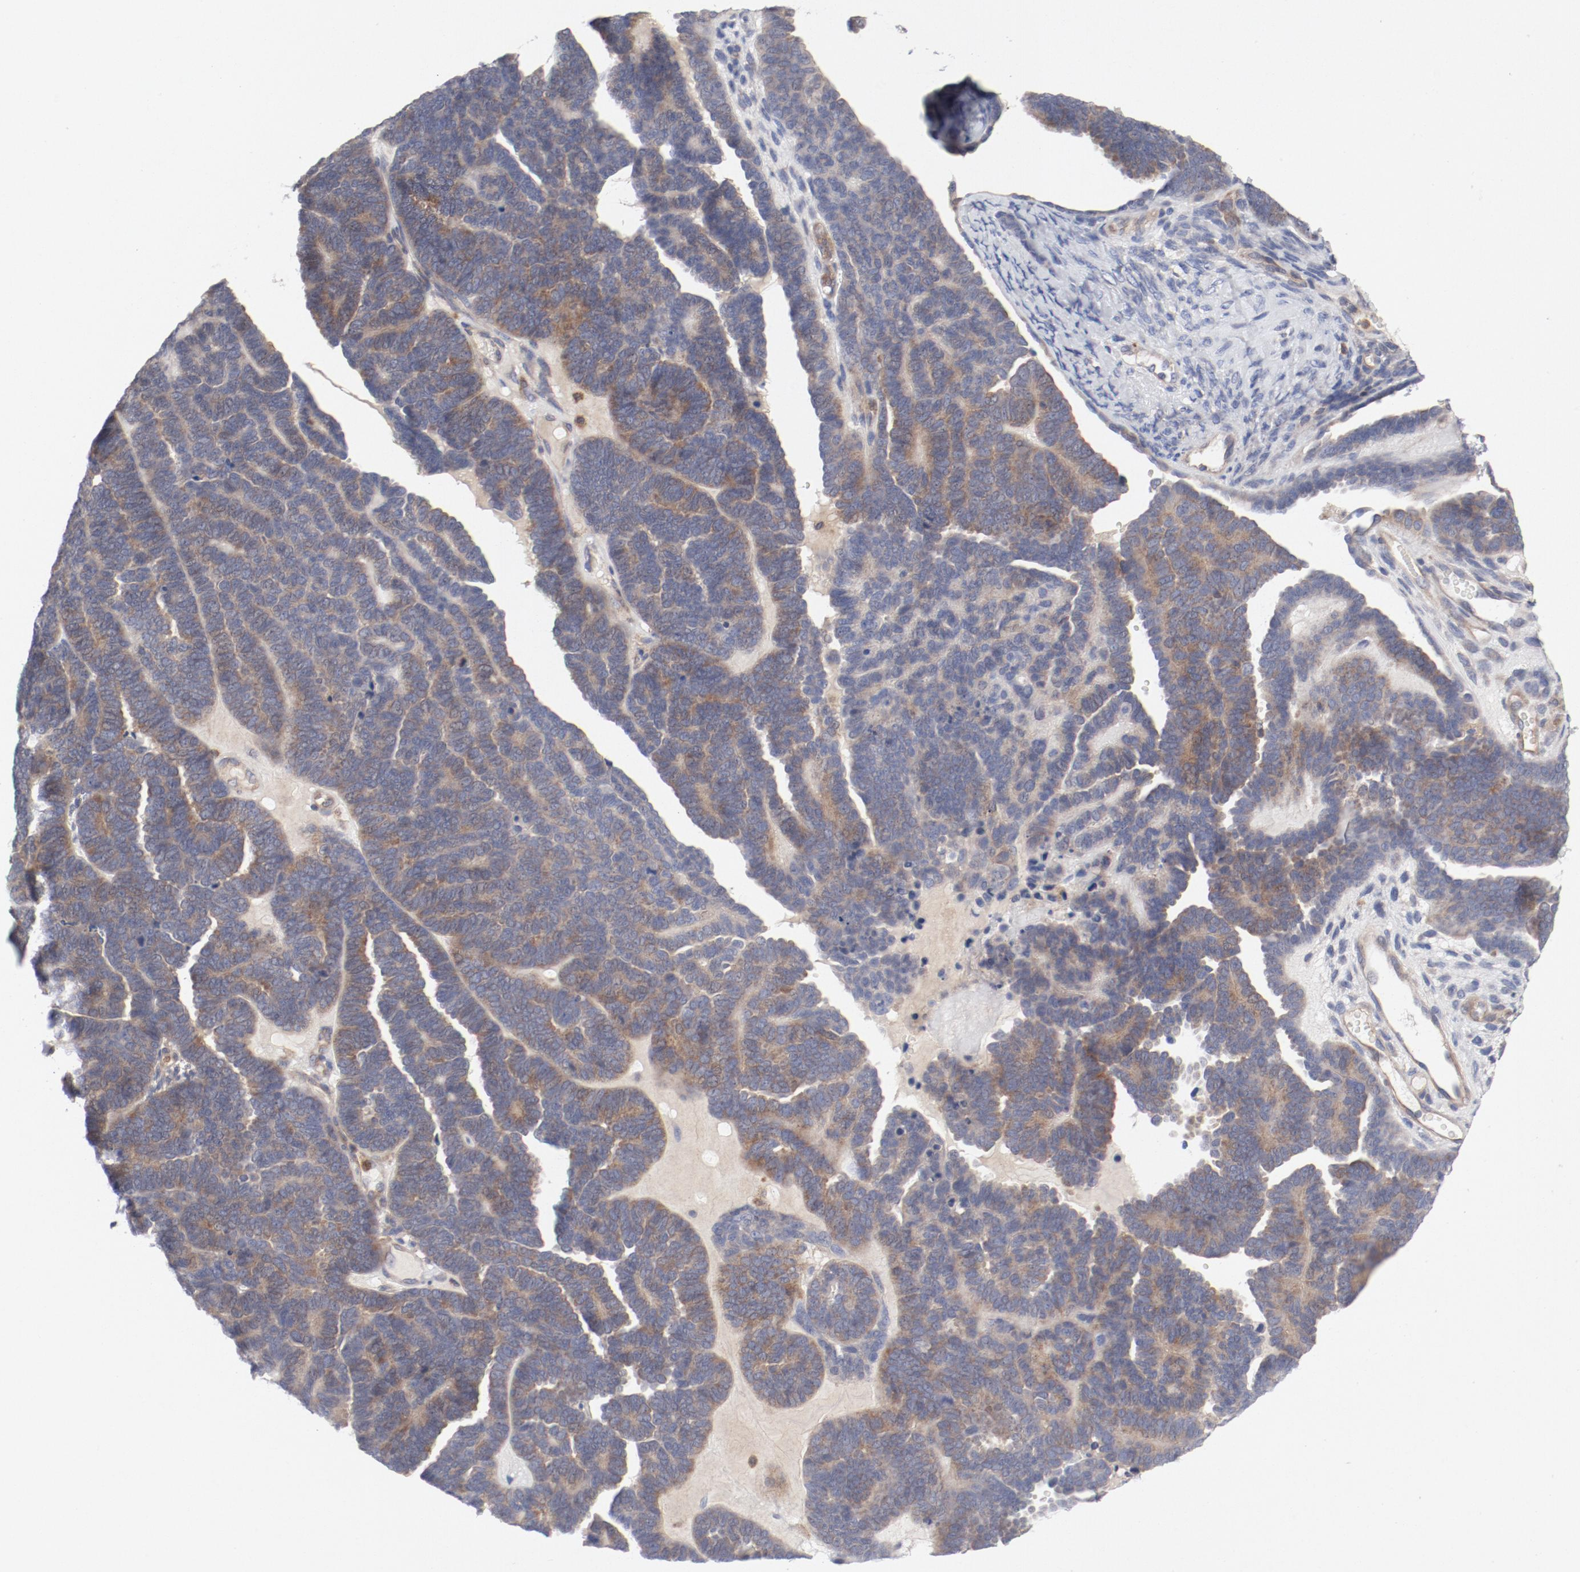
{"staining": {"intensity": "weak", "quantity": ">75%", "location": "cytoplasmic/membranous"}, "tissue": "endometrial cancer", "cell_type": "Tumor cells", "image_type": "cancer", "snomed": [{"axis": "morphology", "description": "Neoplasm, malignant, NOS"}, {"axis": "topography", "description": "Endometrium"}], "caption": "This micrograph demonstrates neoplasm (malignant) (endometrial) stained with IHC to label a protein in brown. The cytoplasmic/membranous of tumor cells show weak positivity for the protein. Nuclei are counter-stained blue.", "gene": "CBL", "patient": {"sex": "female", "age": 74}}